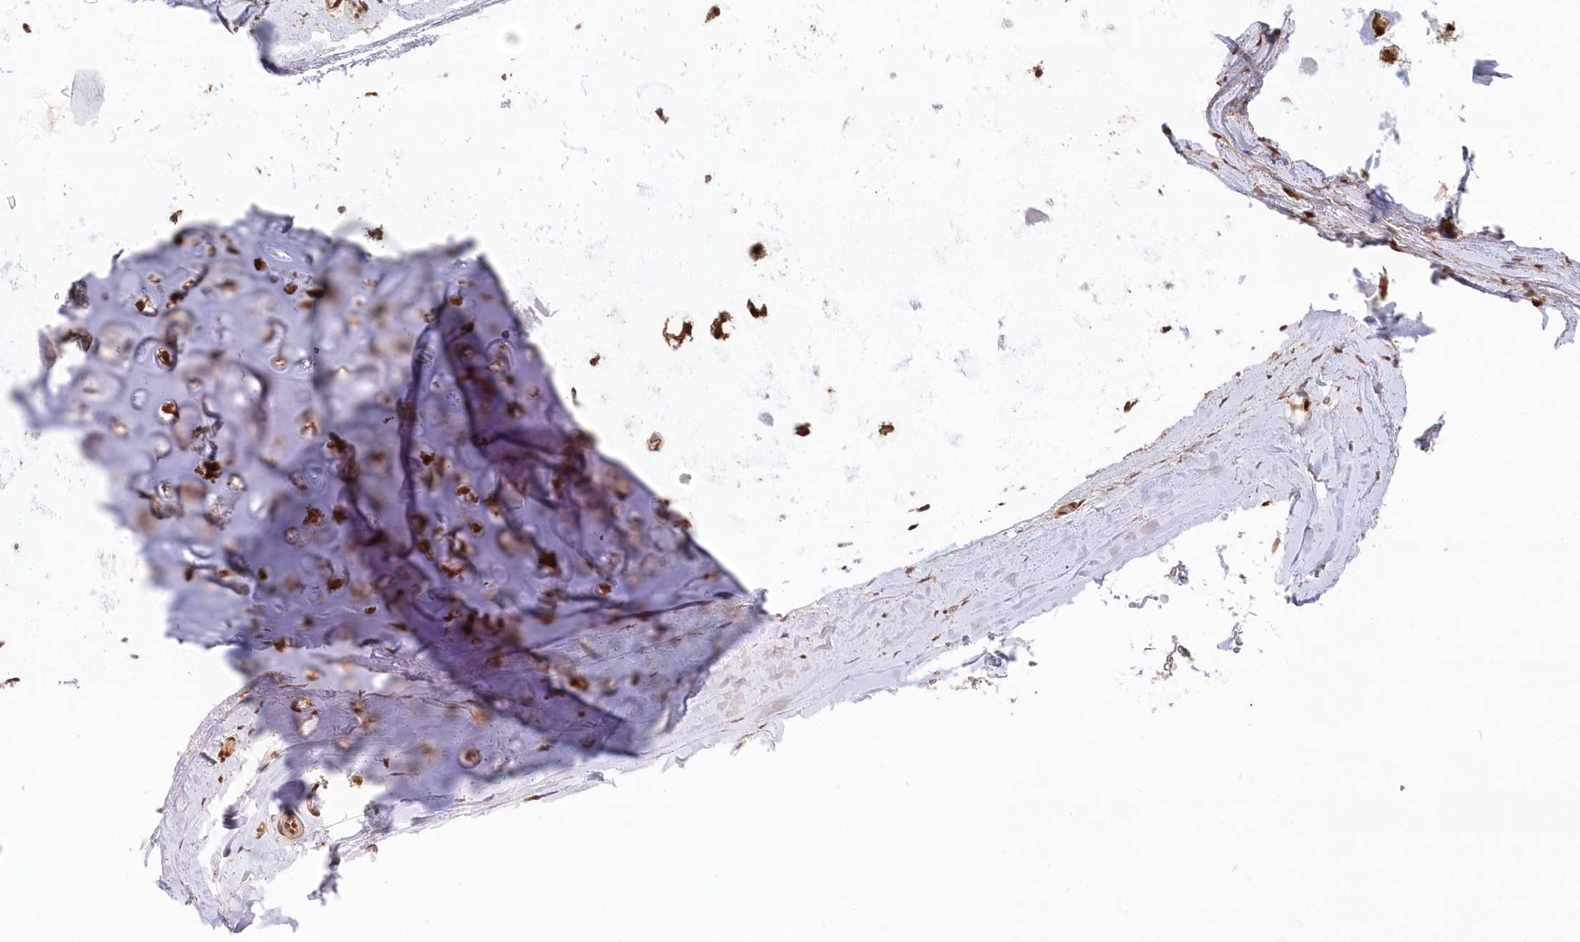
{"staining": {"intensity": "moderate", "quantity": ">75%", "location": "cytoplasmic/membranous"}, "tissue": "adipose tissue", "cell_type": "Adipocytes", "image_type": "normal", "snomed": [{"axis": "morphology", "description": "Normal tissue, NOS"}, {"axis": "topography", "description": "Lymph node"}, {"axis": "topography", "description": "Bronchus"}], "caption": "Normal adipose tissue displays moderate cytoplasmic/membranous staining in approximately >75% of adipocytes (brown staining indicates protein expression, while blue staining denotes nuclei)..", "gene": "ABHD14B", "patient": {"sex": "male", "age": 63}}